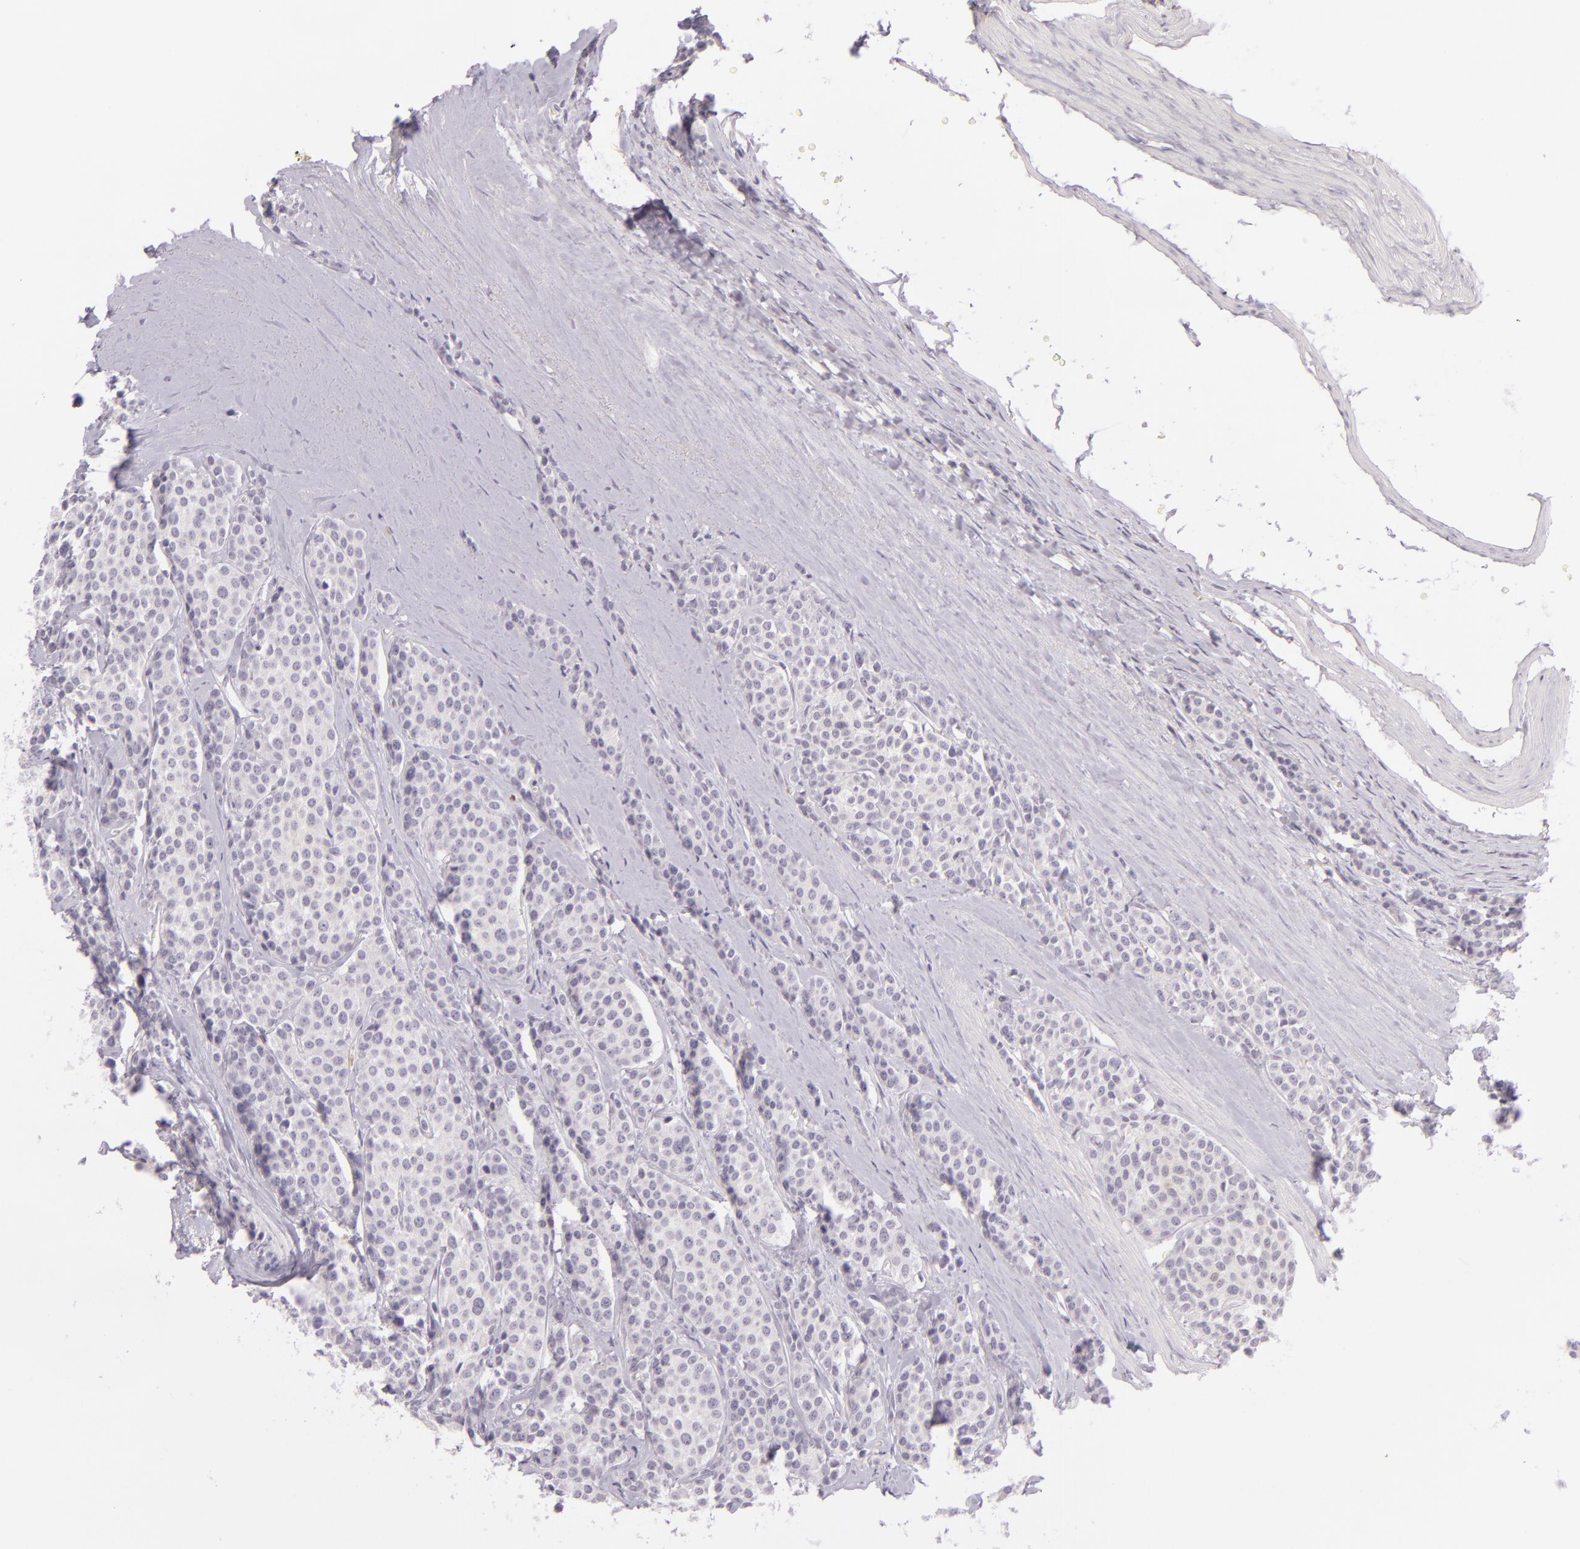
{"staining": {"intensity": "negative", "quantity": "none", "location": "none"}, "tissue": "carcinoid", "cell_type": "Tumor cells", "image_type": "cancer", "snomed": [{"axis": "morphology", "description": "Carcinoid, malignant, NOS"}, {"axis": "topography", "description": "Small intestine"}], "caption": "Human carcinoid stained for a protein using IHC exhibits no staining in tumor cells.", "gene": "CBS", "patient": {"sex": "male", "age": 60}}